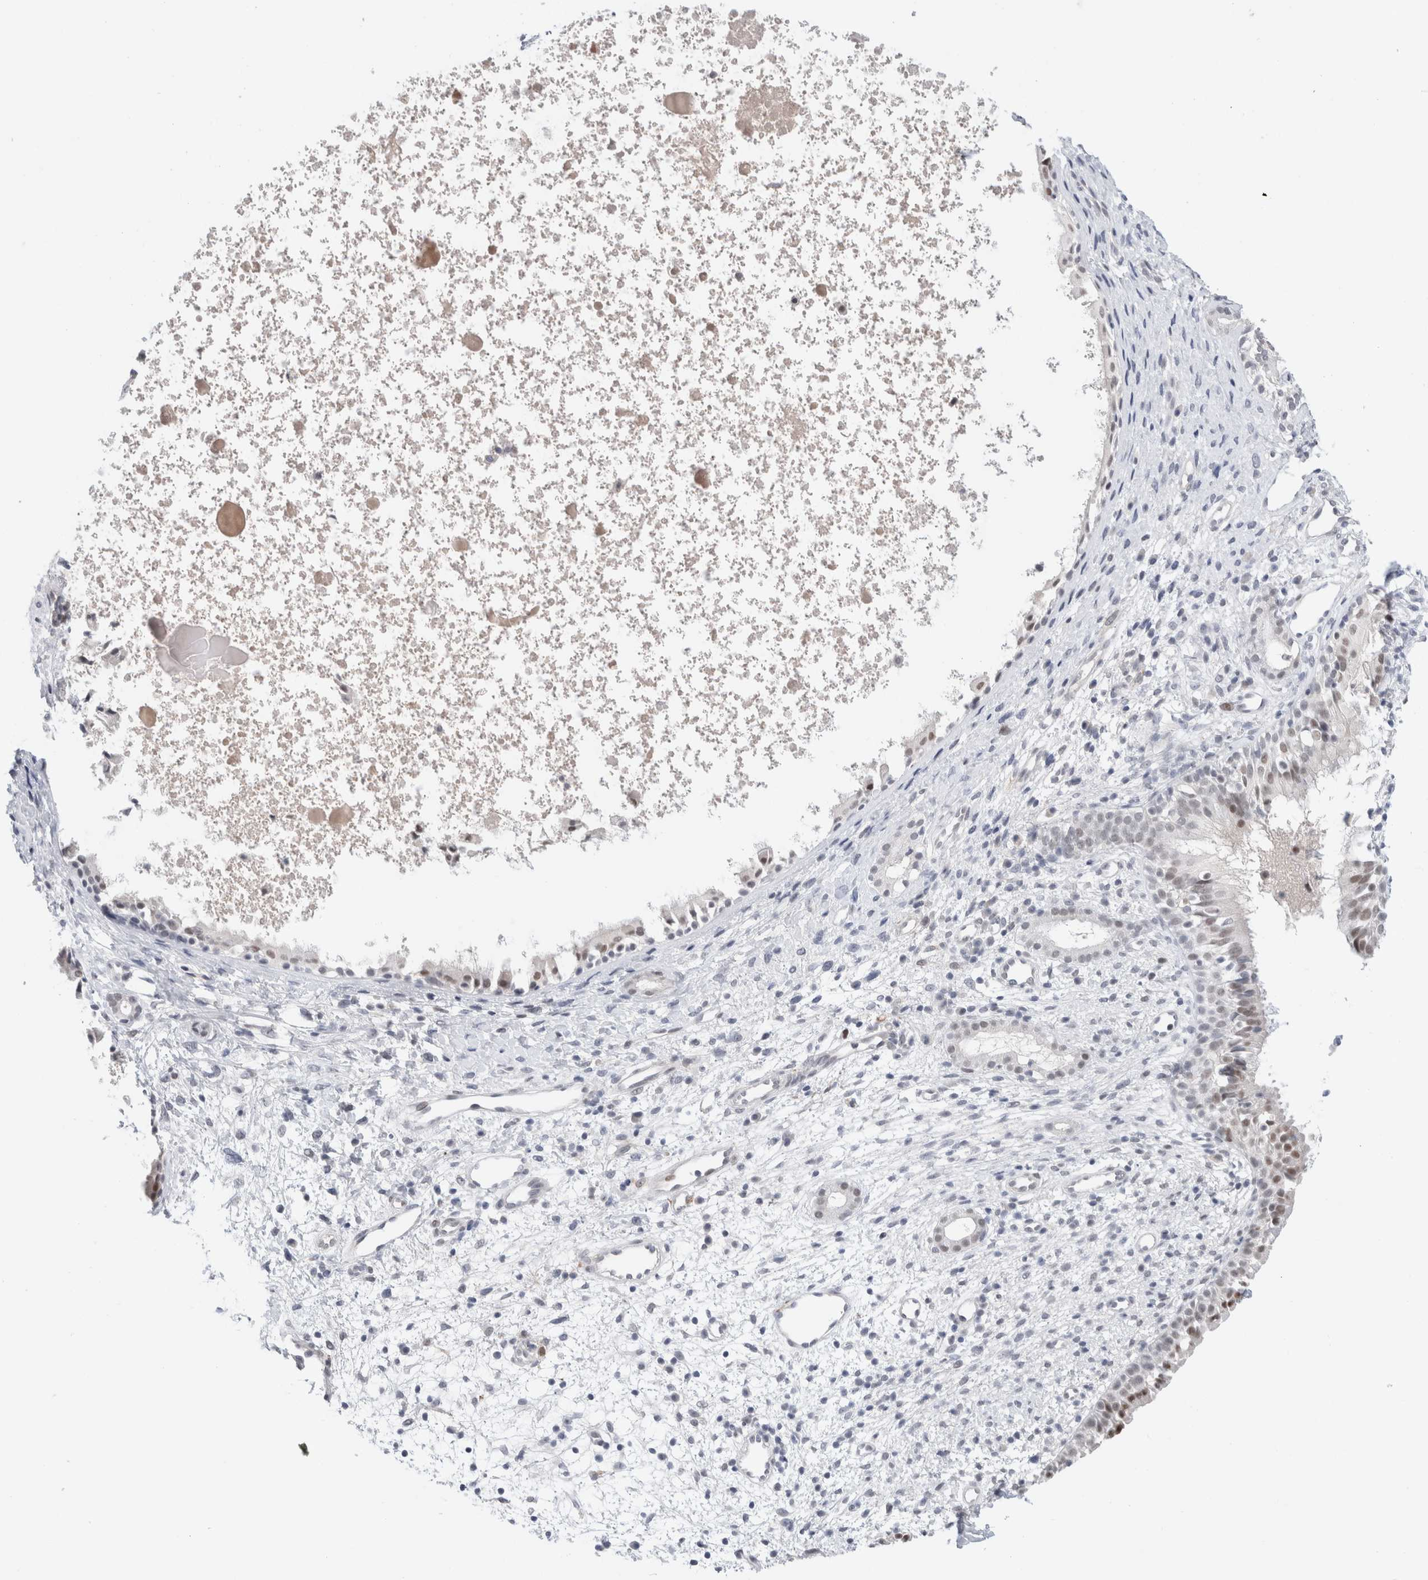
{"staining": {"intensity": "moderate", "quantity": "<25%", "location": "nuclear"}, "tissue": "nasopharynx", "cell_type": "Respiratory epithelial cells", "image_type": "normal", "snomed": [{"axis": "morphology", "description": "Normal tissue, NOS"}, {"axis": "topography", "description": "Nasopharynx"}], "caption": "This micrograph reveals immunohistochemistry staining of normal nasopharynx, with low moderate nuclear staining in approximately <25% of respiratory epithelial cells.", "gene": "KNL1", "patient": {"sex": "male", "age": 22}}